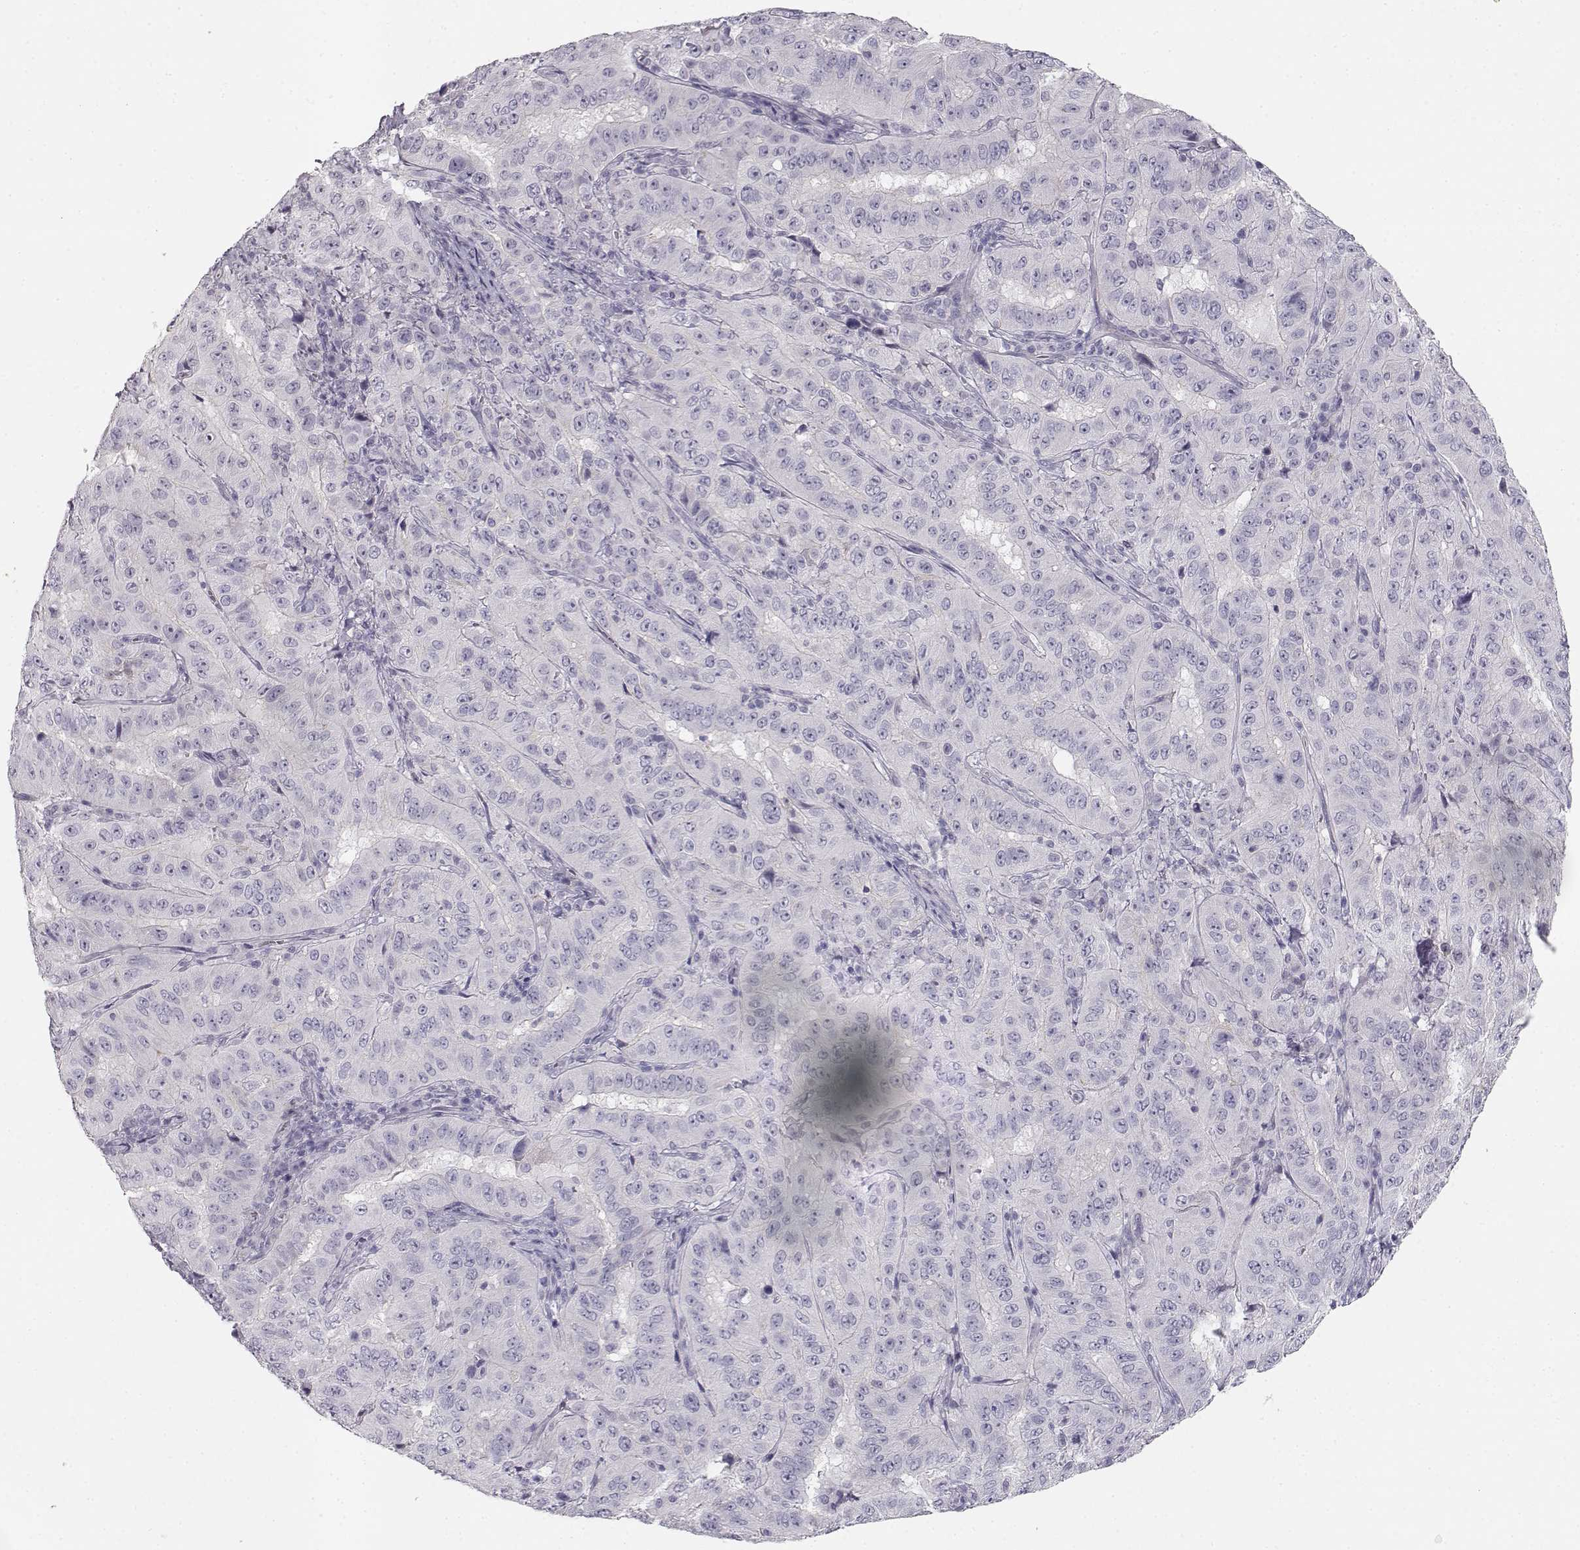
{"staining": {"intensity": "negative", "quantity": "none", "location": "none"}, "tissue": "pancreatic cancer", "cell_type": "Tumor cells", "image_type": "cancer", "snomed": [{"axis": "morphology", "description": "Adenocarcinoma, NOS"}, {"axis": "topography", "description": "Pancreas"}], "caption": "A high-resolution histopathology image shows IHC staining of adenocarcinoma (pancreatic), which shows no significant staining in tumor cells.", "gene": "MYCBPAP", "patient": {"sex": "male", "age": 63}}